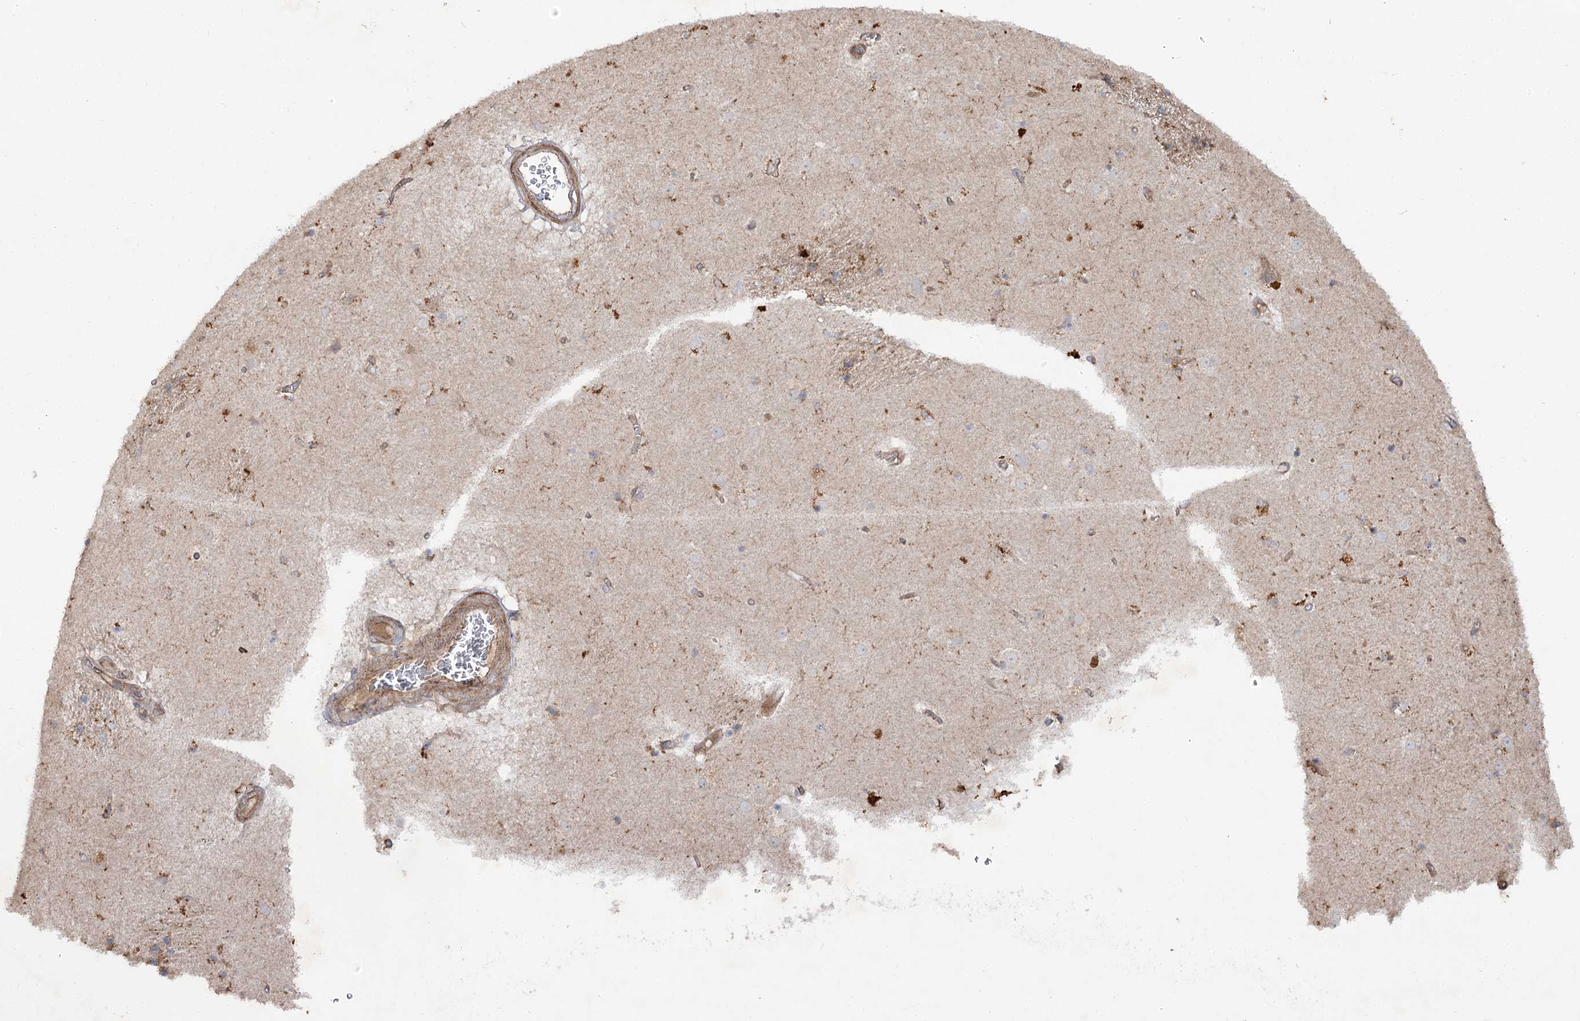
{"staining": {"intensity": "moderate", "quantity": "<25%", "location": "cytoplasmic/membranous"}, "tissue": "caudate", "cell_type": "Glial cells", "image_type": "normal", "snomed": [{"axis": "morphology", "description": "Normal tissue, NOS"}, {"axis": "topography", "description": "Lateral ventricle wall"}], "caption": "Immunohistochemistry (IHC) staining of benign caudate, which exhibits low levels of moderate cytoplasmic/membranous positivity in about <25% of glial cells indicating moderate cytoplasmic/membranous protein expression. The staining was performed using DAB (3,3'-diaminobenzidine) (brown) for protein detection and nuclei were counterstained in hematoxylin (blue).", "gene": "KIAA0825", "patient": {"sex": "male", "age": 70}}